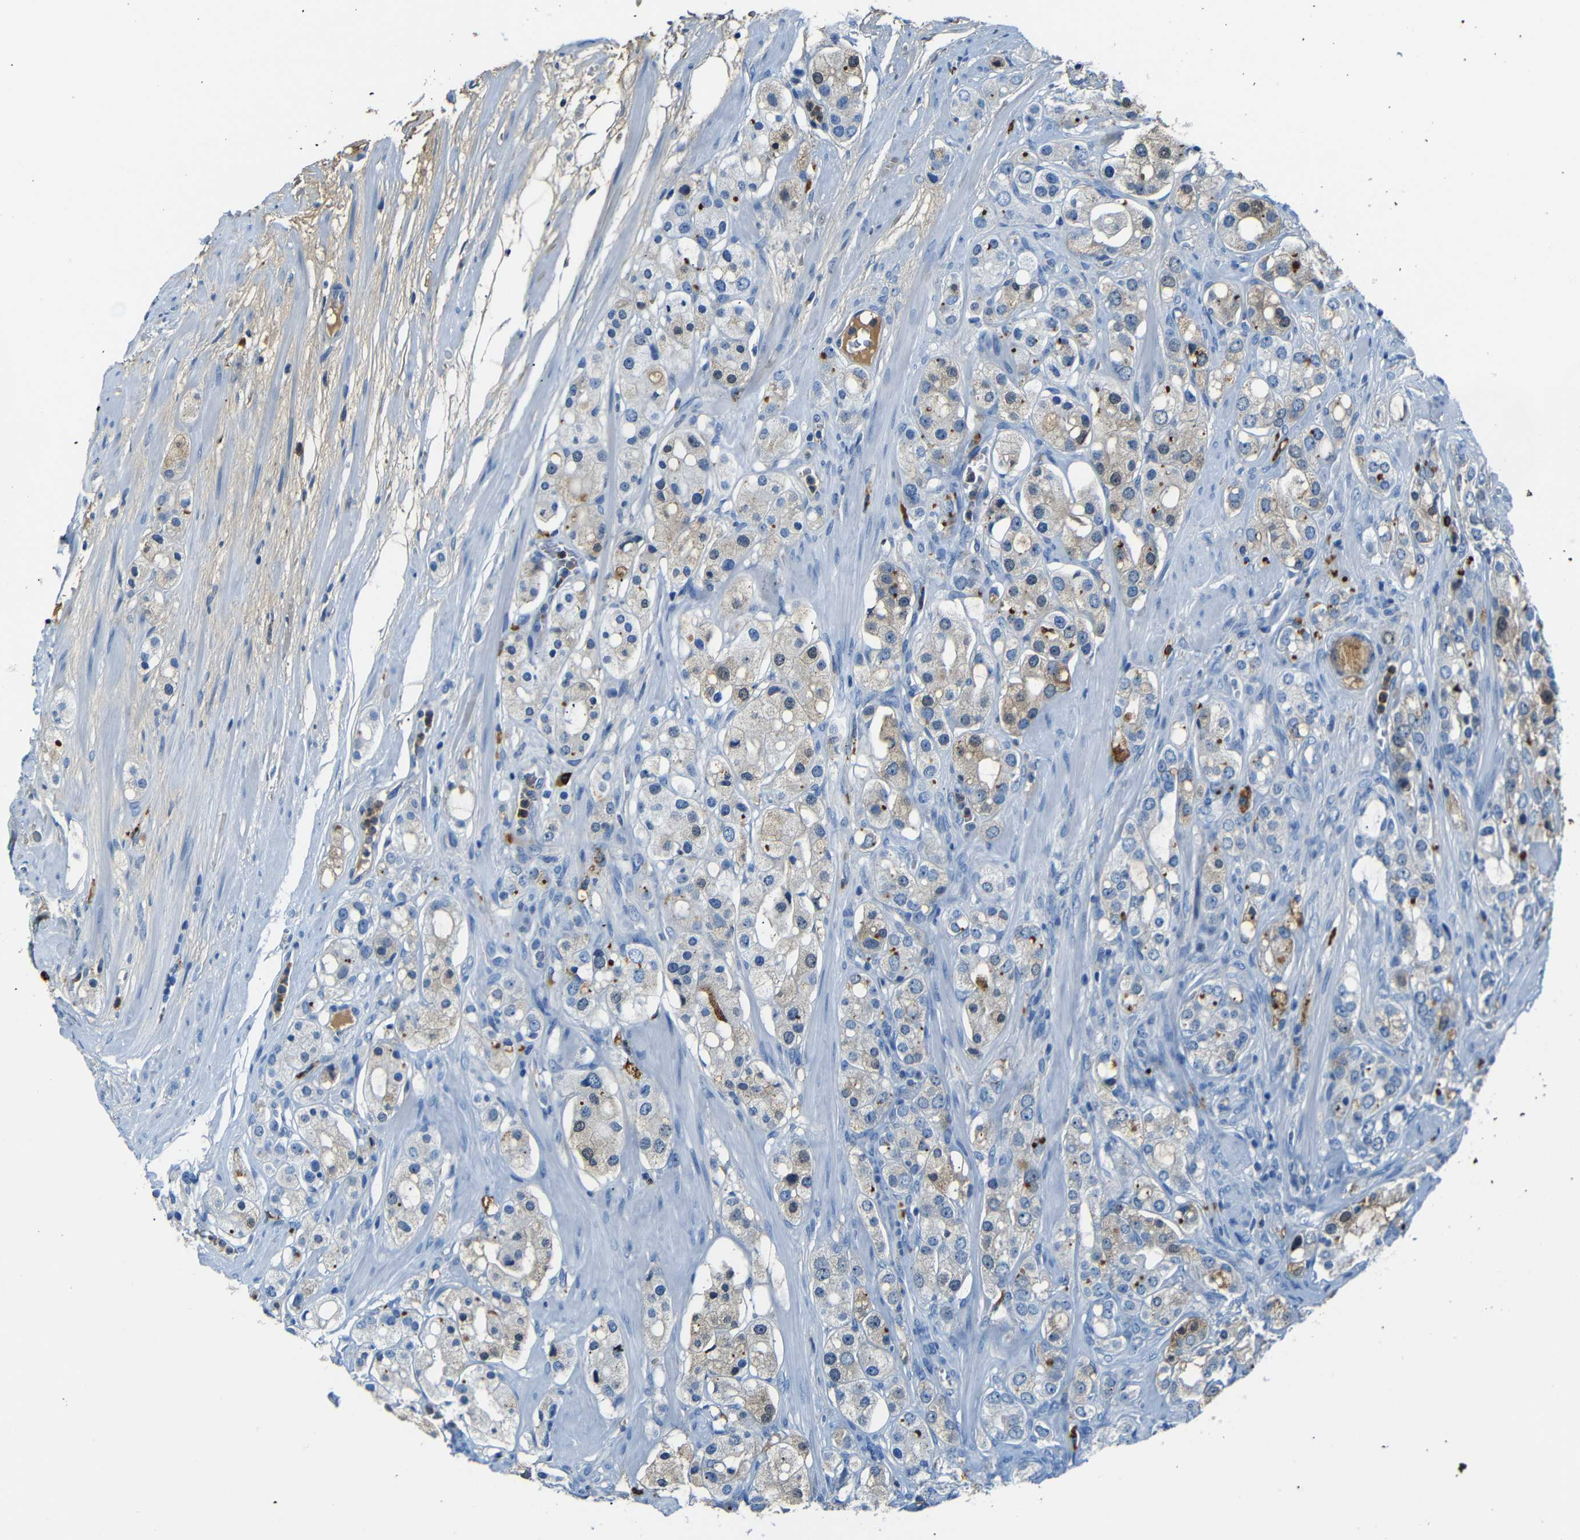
{"staining": {"intensity": "weak", "quantity": "<25%", "location": "cytoplasmic/membranous"}, "tissue": "prostate cancer", "cell_type": "Tumor cells", "image_type": "cancer", "snomed": [{"axis": "morphology", "description": "Adenocarcinoma, High grade"}, {"axis": "topography", "description": "Prostate"}], "caption": "High-grade adenocarcinoma (prostate) stained for a protein using immunohistochemistry (IHC) demonstrates no expression tumor cells.", "gene": "SERPINA1", "patient": {"sex": "male", "age": 65}}